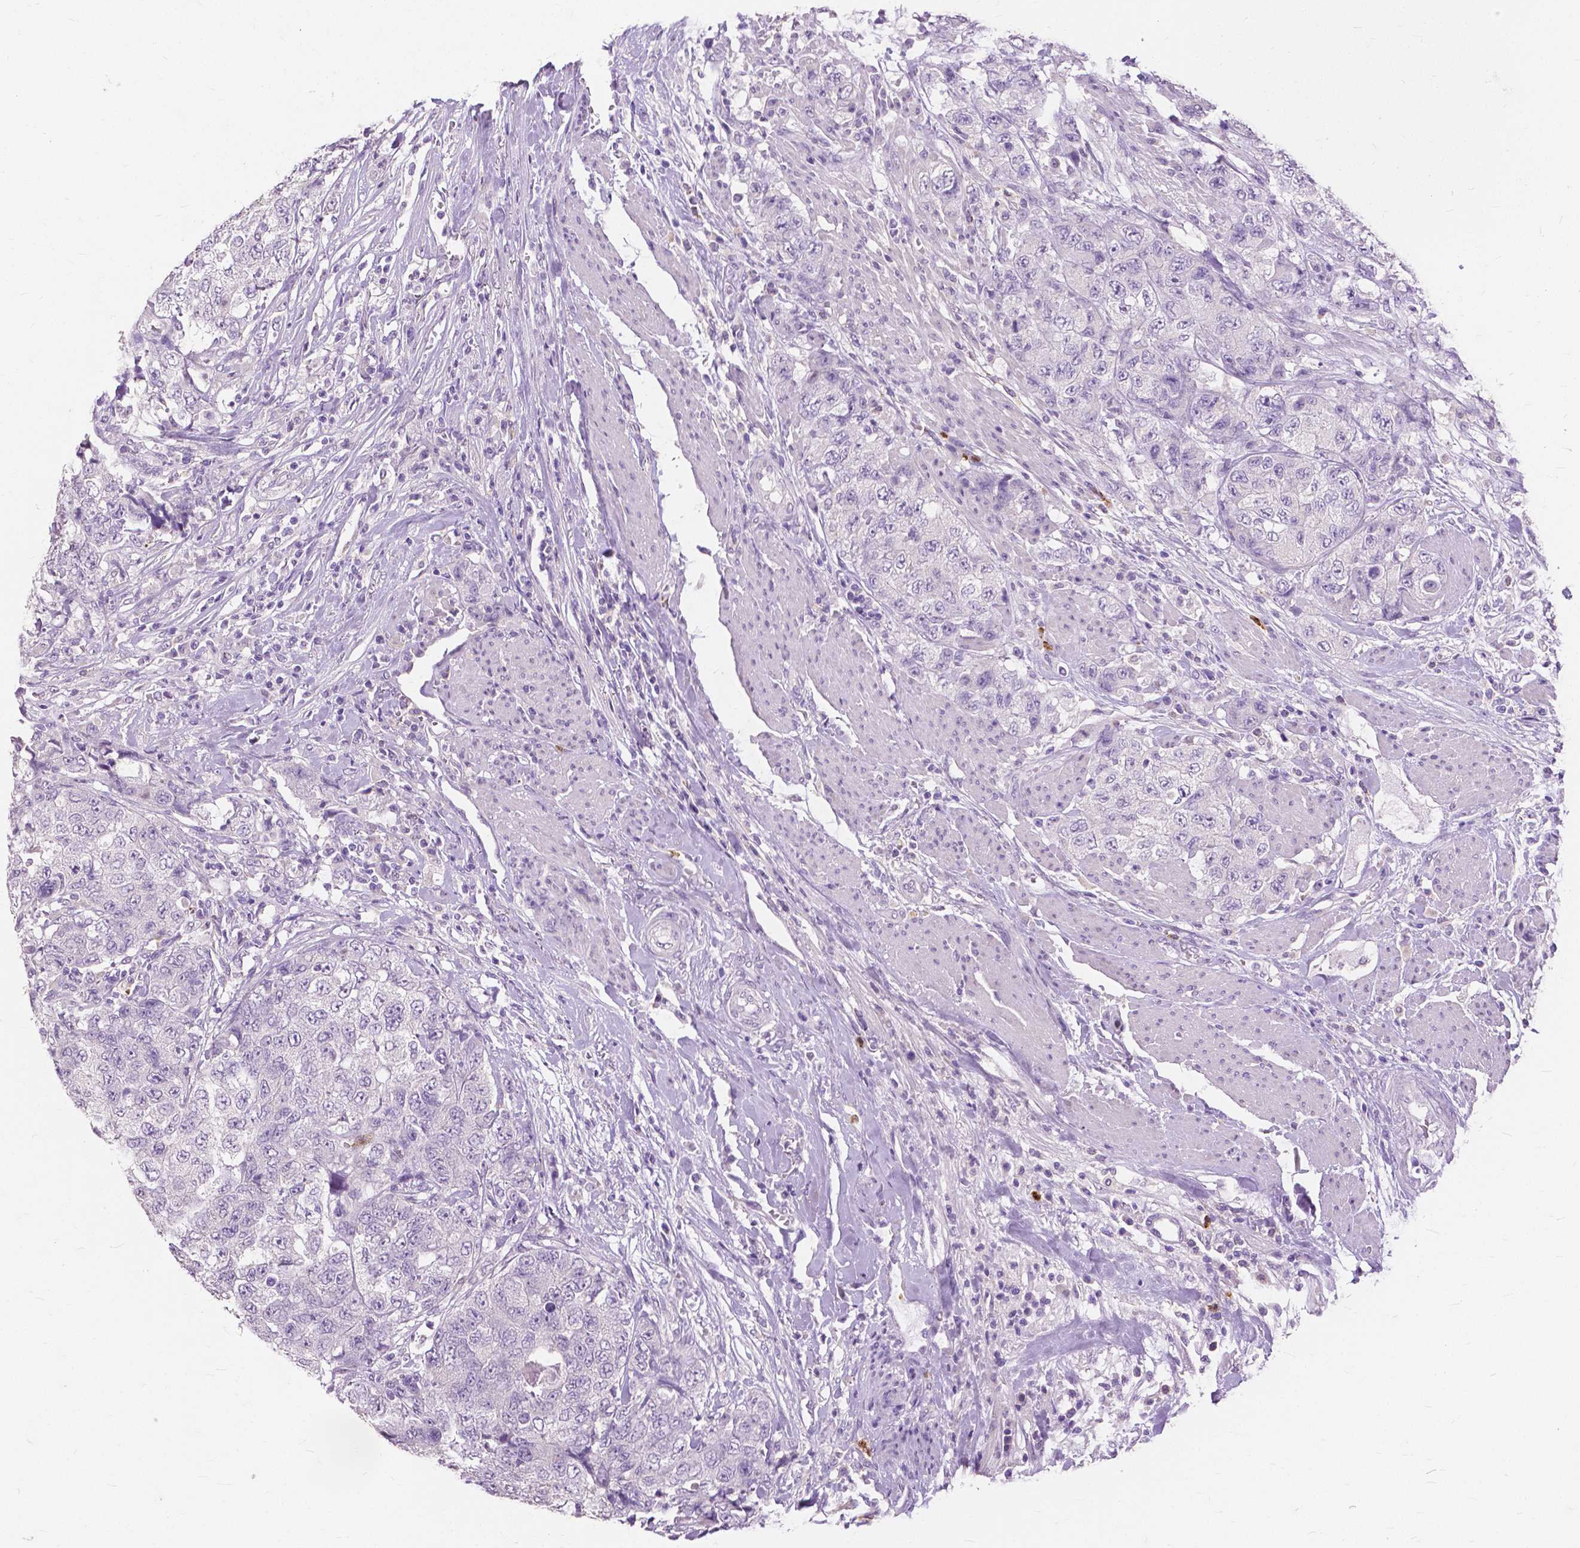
{"staining": {"intensity": "negative", "quantity": "none", "location": "none"}, "tissue": "urothelial cancer", "cell_type": "Tumor cells", "image_type": "cancer", "snomed": [{"axis": "morphology", "description": "Urothelial carcinoma, High grade"}, {"axis": "topography", "description": "Urinary bladder"}], "caption": "This photomicrograph is of high-grade urothelial carcinoma stained with IHC to label a protein in brown with the nuclei are counter-stained blue. There is no expression in tumor cells. (Immunohistochemistry, brightfield microscopy, high magnification).", "gene": "CXCR2", "patient": {"sex": "female", "age": 78}}